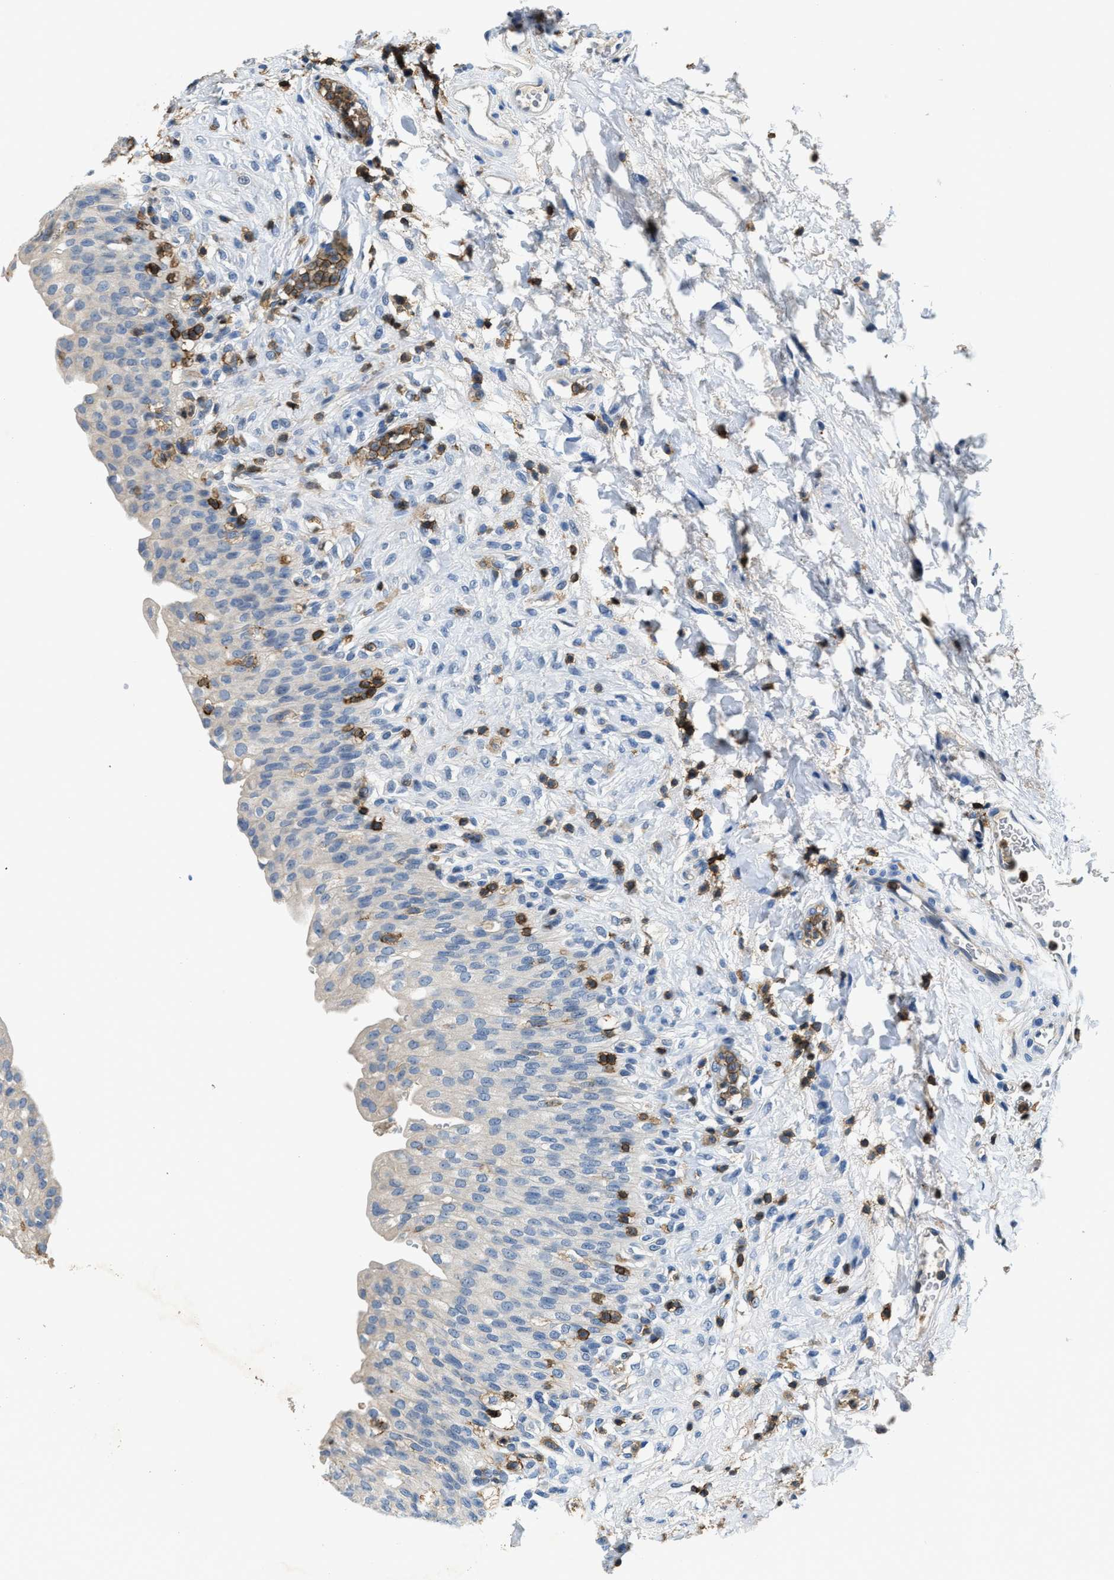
{"staining": {"intensity": "negative", "quantity": "none", "location": "none"}, "tissue": "urinary bladder", "cell_type": "Urothelial cells", "image_type": "normal", "snomed": [{"axis": "morphology", "description": "Urothelial carcinoma, High grade"}, {"axis": "topography", "description": "Urinary bladder"}], "caption": "Immunohistochemistry (IHC) of benign human urinary bladder exhibits no staining in urothelial cells.", "gene": "MYO1G", "patient": {"sex": "male", "age": 46}}